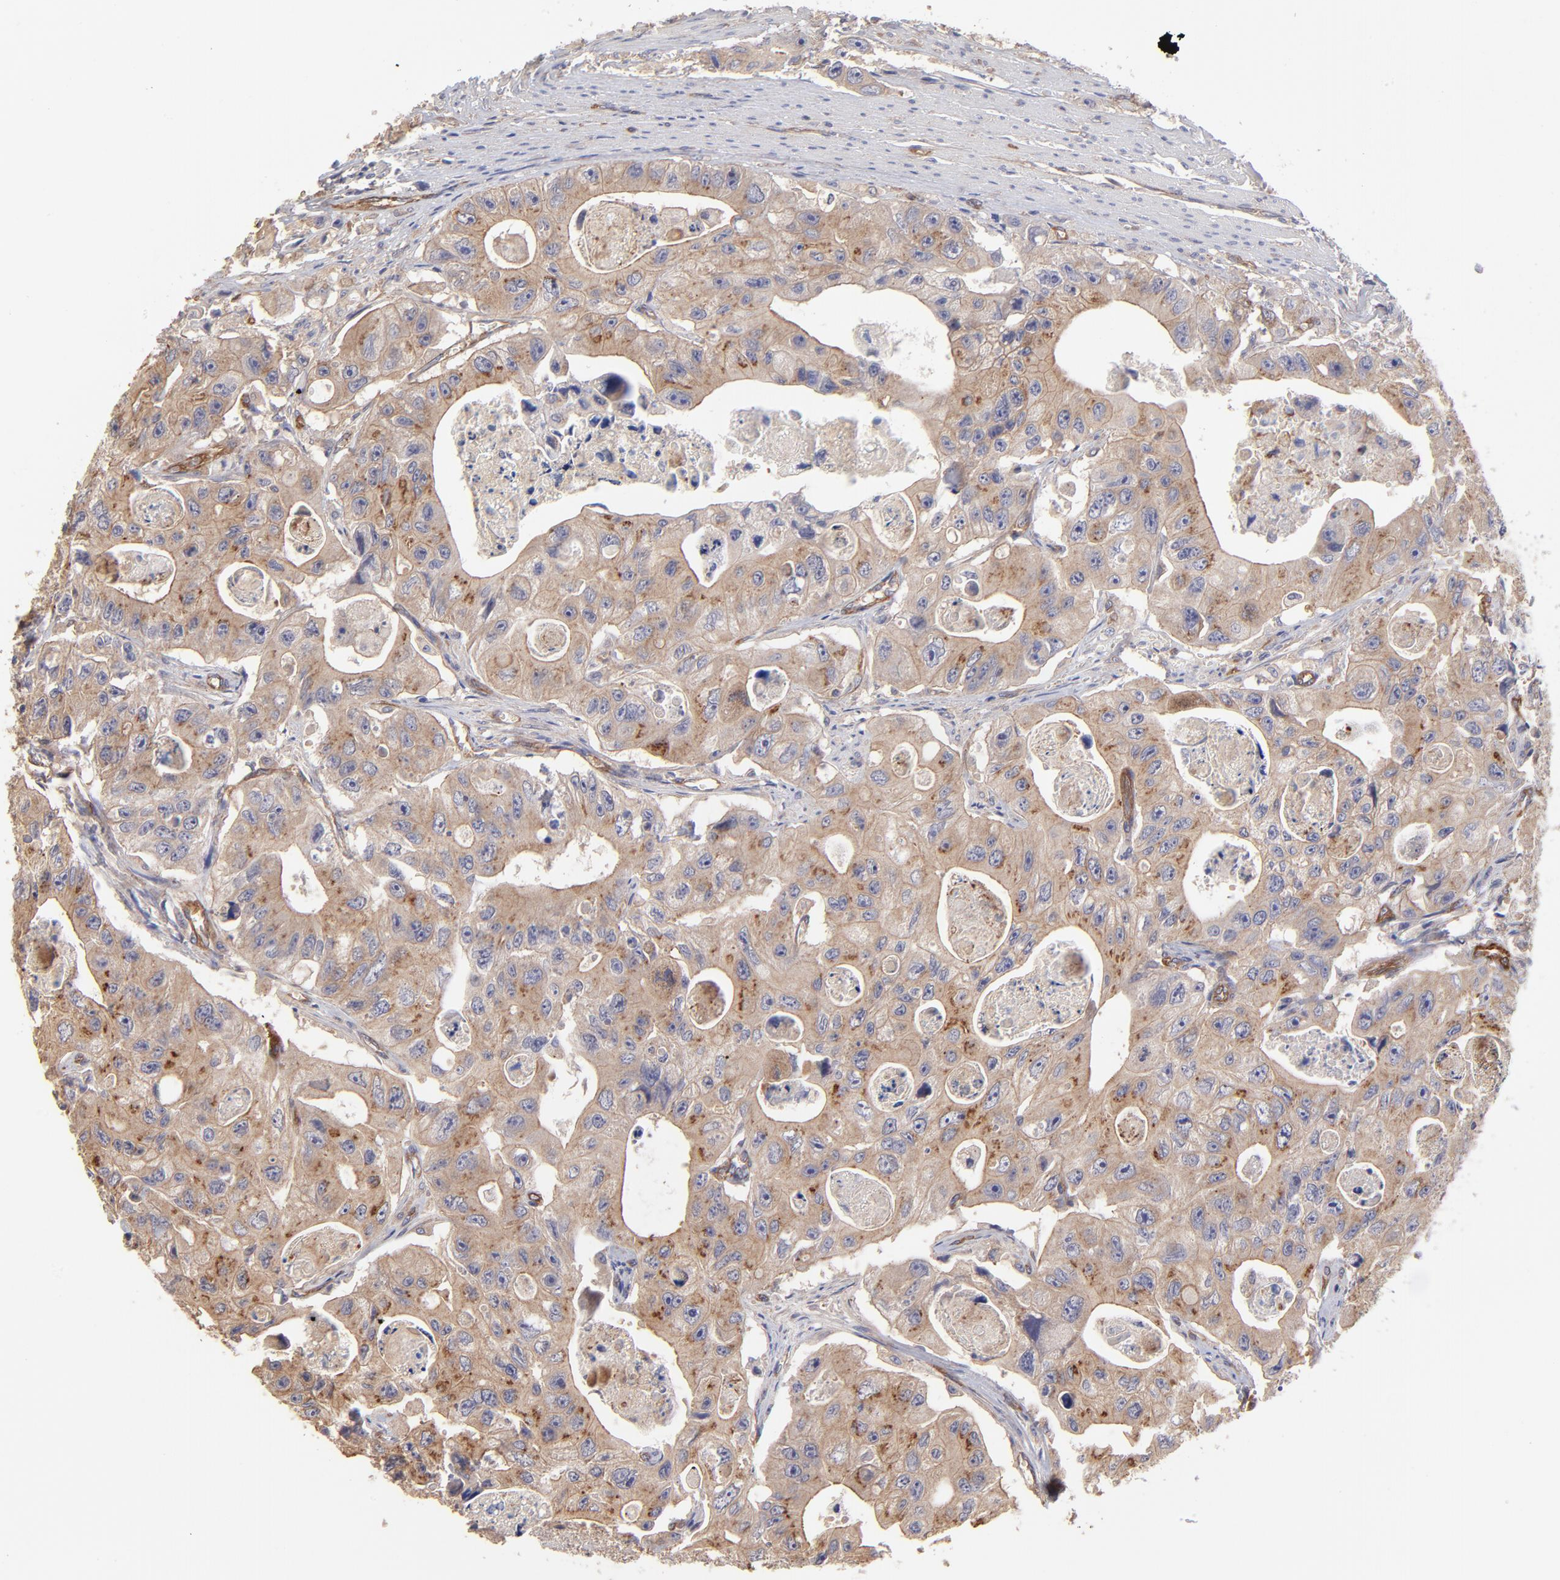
{"staining": {"intensity": "moderate", "quantity": ">75%", "location": "cytoplasmic/membranous"}, "tissue": "colorectal cancer", "cell_type": "Tumor cells", "image_type": "cancer", "snomed": [{"axis": "morphology", "description": "Adenocarcinoma, NOS"}, {"axis": "topography", "description": "Colon"}], "caption": "Human colorectal adenocarcinoma stained with a protein marker displays moderate staining in tumor cells.", "gene": "ASB7", "patient": {"sex": "female", "age": 46}}